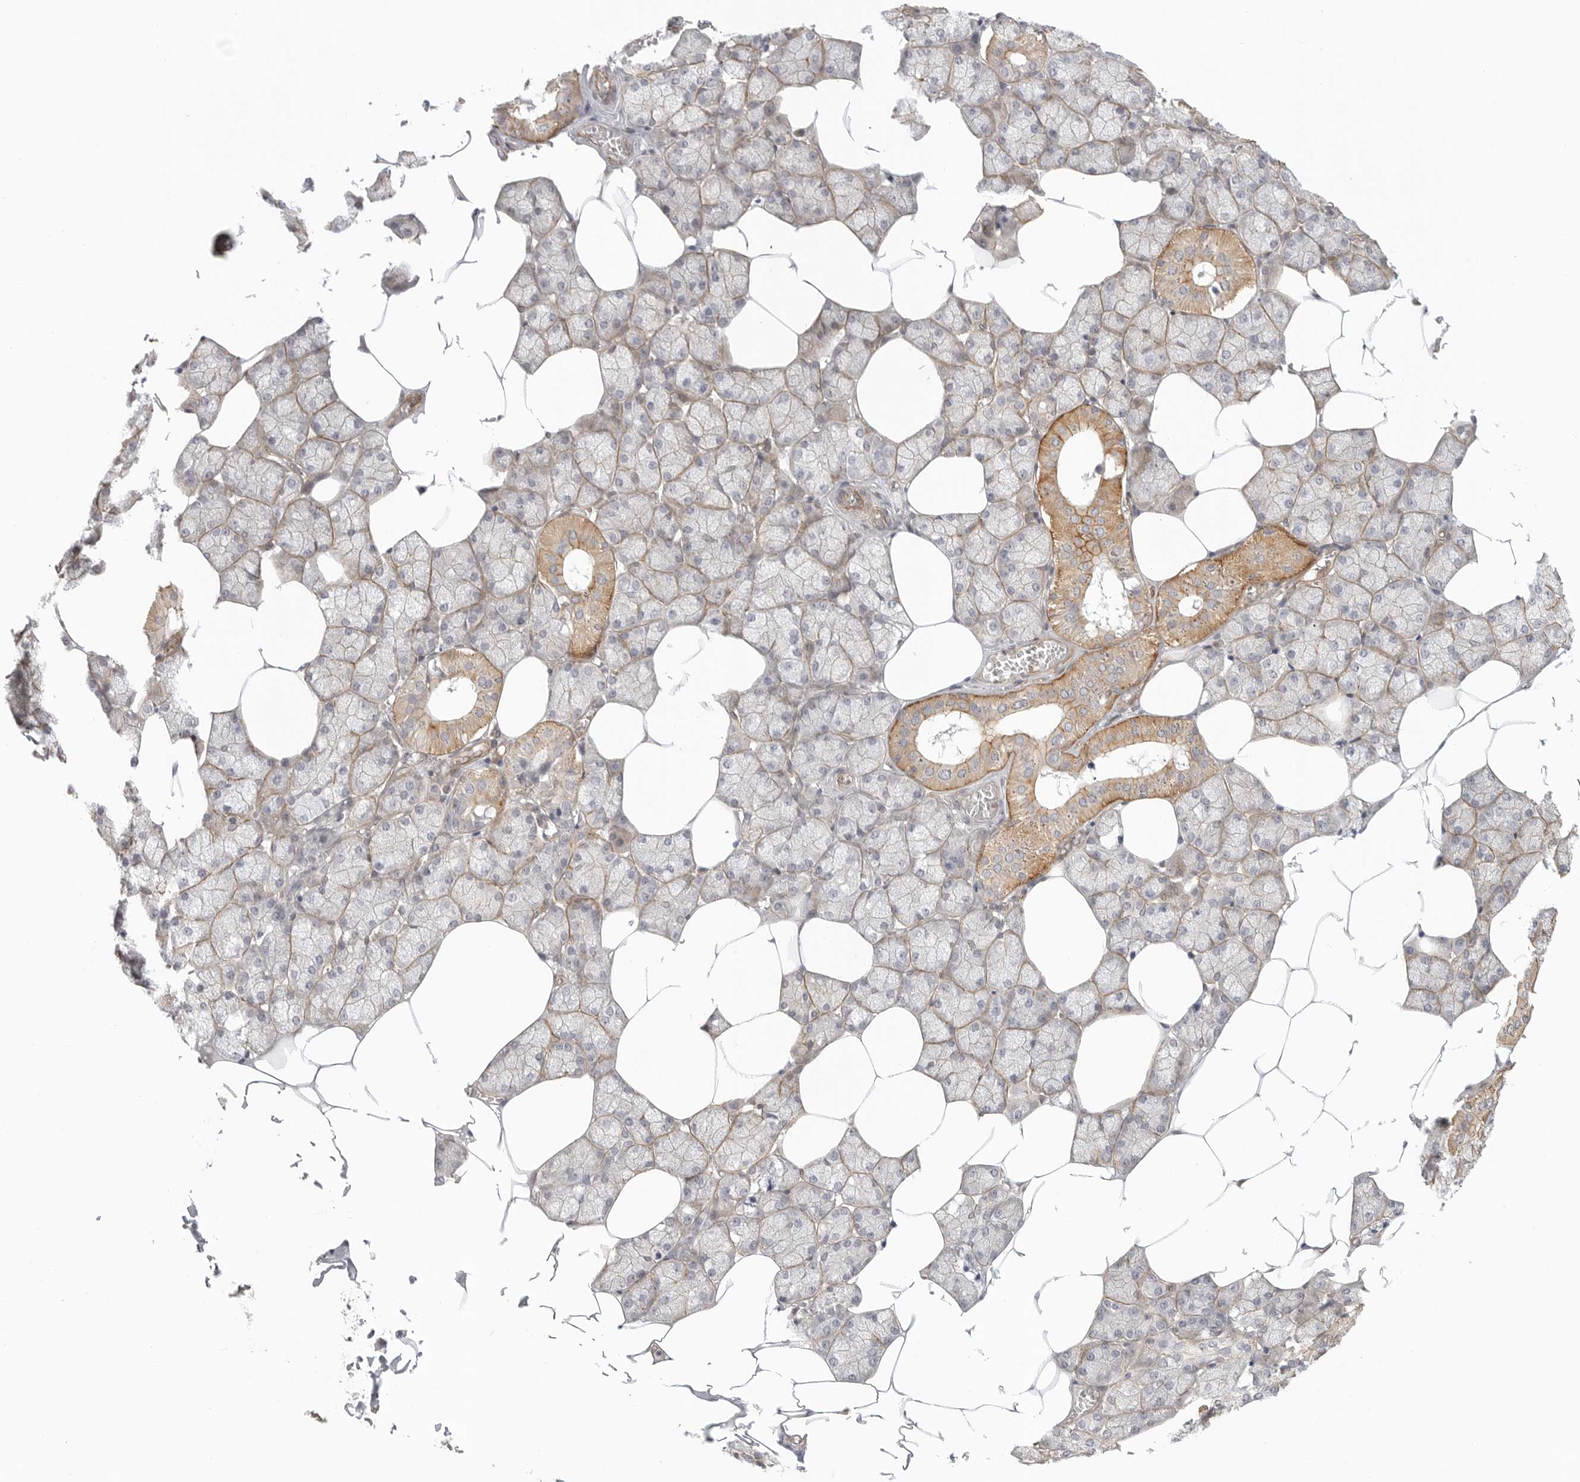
{"staining": {"intensity": "moderate", "quantity": "25%-75%", "location": "cytoplasmic/membranous"}, "tissue": "salivary gland", "cell_type": "Glandular cells", "image_type": "normal", "snomed": [{"axis": "morphology", "description": "Normal tissue, NOS"}, {"axis": "topography", "description": "Salivary gland"}], "caption": "Immunohistochemistry (DAB (3,3'-diaminobenzidine)) staining of benign human salivary gland shows moderate cytoplasmic/membranous protein positivity in approximately 25%-75% of glandular cells.", "gene": "ATOH7", "patient": {"sex": "male", "age": 62}}